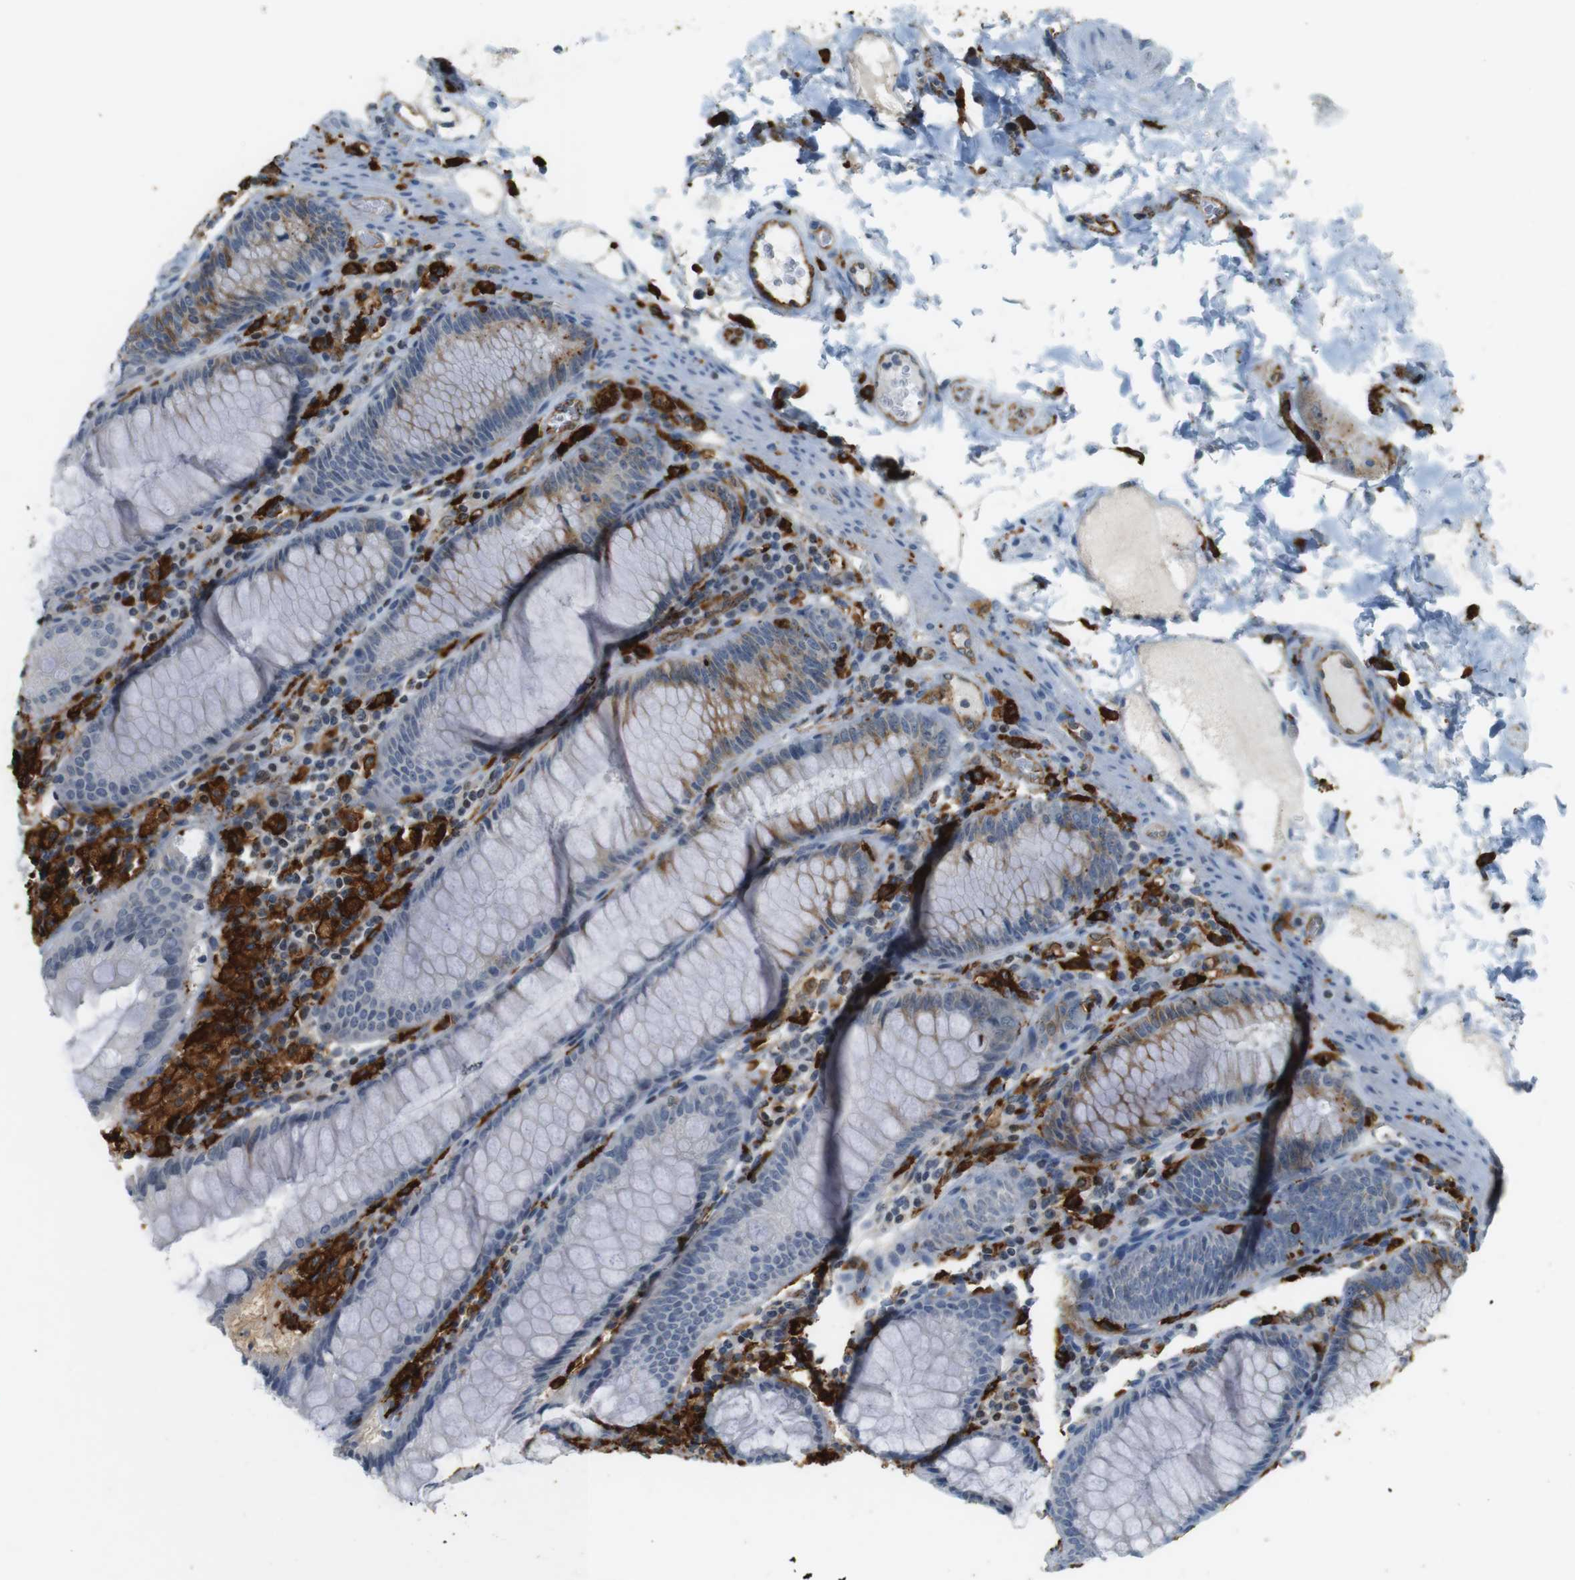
{"staining": {"intensity": "moderate", "quantity": ">75%", "location": "cytoplasmic/membranous"}, "tissue": "colon", "cell_type": "Endothelial cells", "image_type": "normal", "snomed": [{"axis": "morphology", "description": "Normal tissue, NOS"}, {"axis": "topography", "description": "Colon"}], "caption": "IHC (DAB) staining of benign colon shows moderate cytoplasmic/membranous protein expression in about >75% of endothelial cells.", "gene": "HLA", "patient": {"sex": "female", "age": 46}}